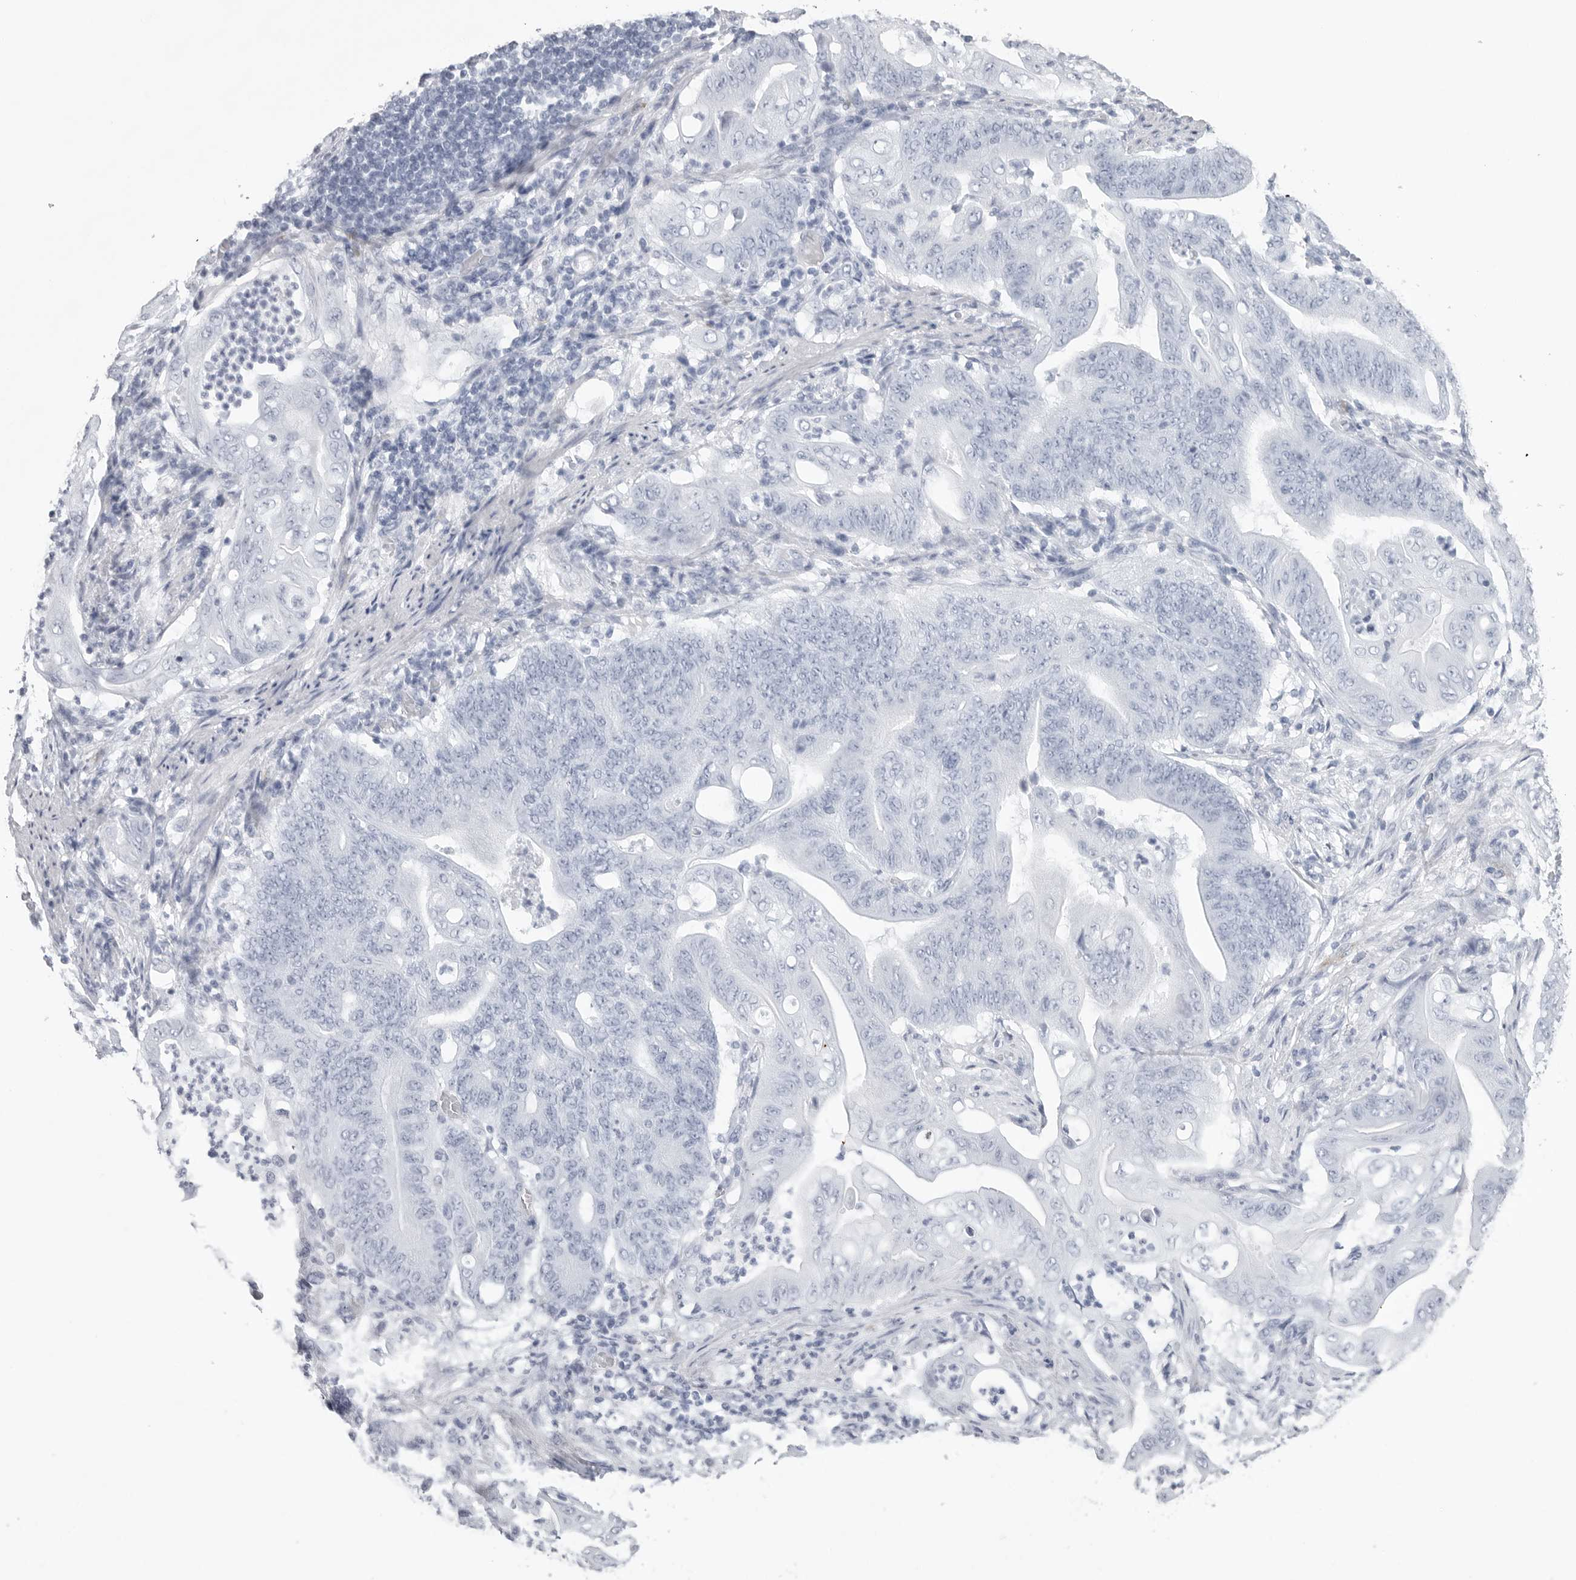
{"staining": {"intensity": "negative", "quantity": "none", "location": "none"}, "tissue": "stomach cancer", "cell_type": "Tumor cells", "image_type": "cancer", "snomed": [{"axis": "morphology", "description": "Adenocarcinoma, NOS"}, {"axis": "topography", "description": "Stomach"}], "caption": "Immunohistochemistry photomicrograph of neoplastic tissue: stomach cancer (adenocarcinoma) stained with DAB (3,3'-diaminobenzidine) demonstrates no significant protein positivity in tumor cells.", "gene": "CST2", "patient": {"sex": "female", "age": 73}}